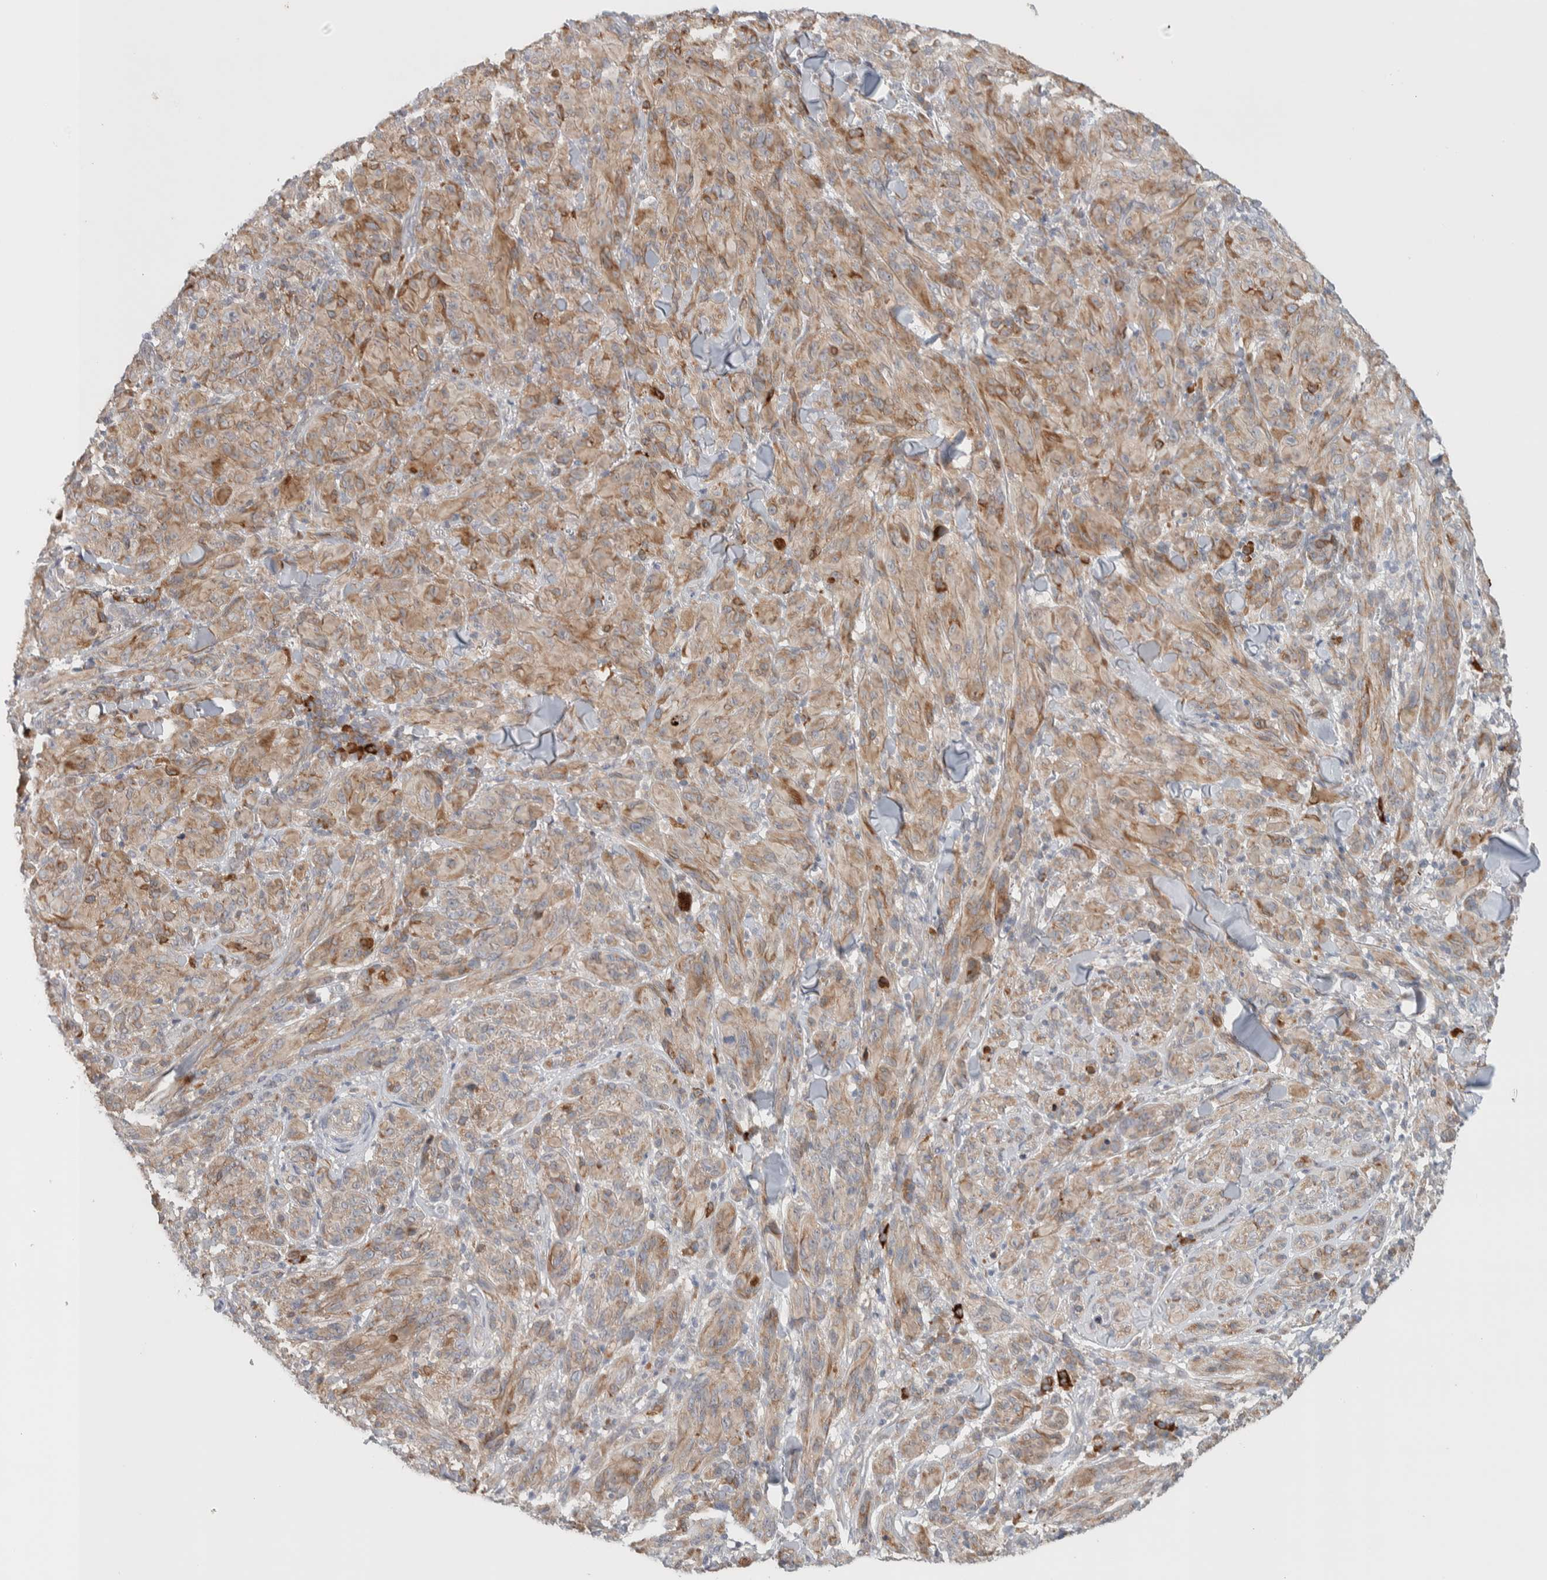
{"staining": {"intensity": "weak", "quantity": ">75%", "location": "cytoplasmic/membranous"}, "tissue": "melanoma", "cell_type": "Tumor cells", "image_type": "cancer", "snomed": [{"axis": "morphology", "description": "Malignant melanoma, NOS"}, {"axis": "topography", "description": "Skin of head"}], "caption": "Immunohistochemical staining of malignant melanoma displays low levels of weak cytoplasmic/membranous protein positivity in about >75% of tumor cells.", "gene": "ADCY8", "patient": {"sex": "male", "age": 96}}